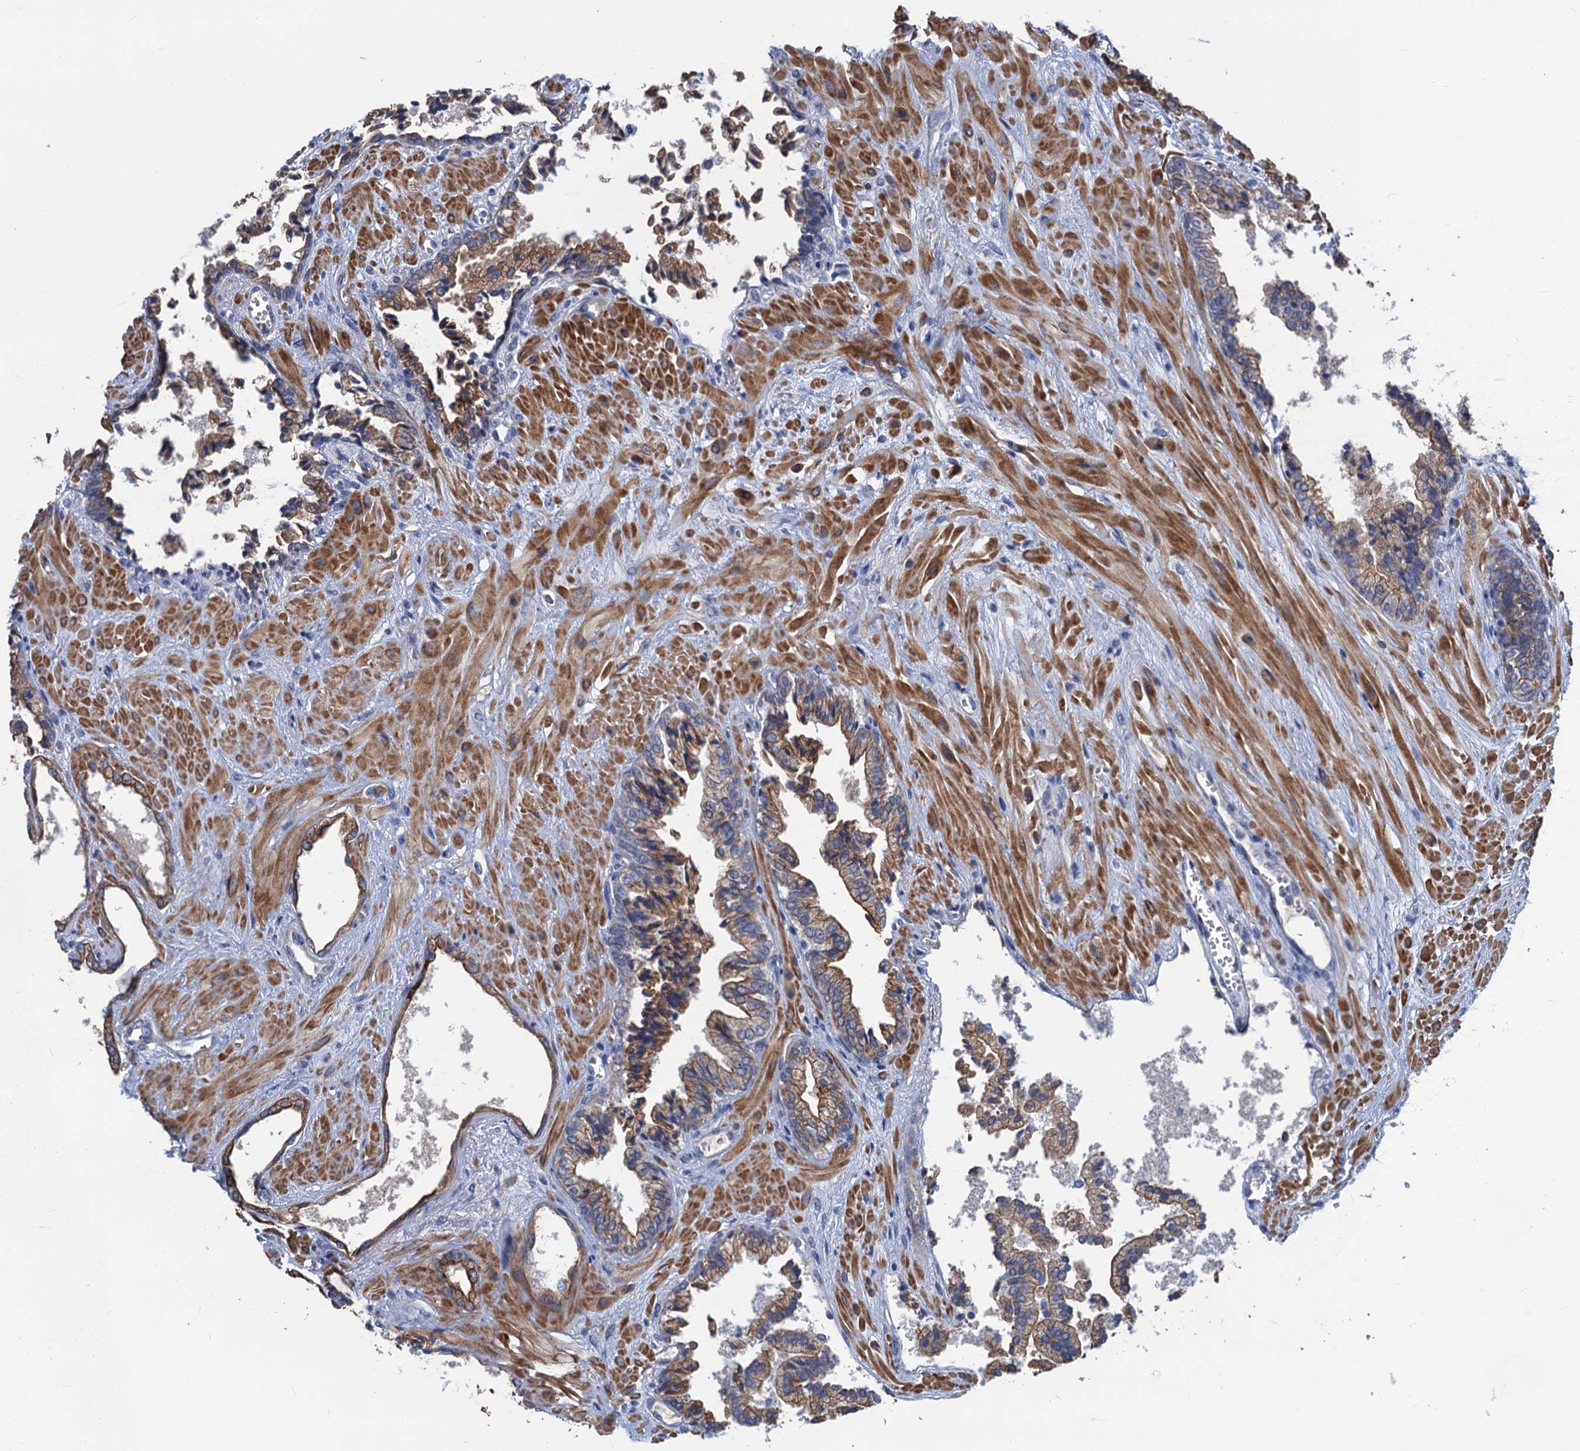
{"staining": {"intensity": "moderate", "quantity": ">75%", "location": "cytoplasmic/membranous"}, "tissue": "prostate cancer", "cell_type": "Tumor cells", "image_type": "cancer", "snomed": [{"axis": "morphology", "description": "Adenocarcinoma, High grade"}, {"axis": "topography", "description": "Prostate"}], "caption": "Human prostate high-grade adenocarcinoma stained with a protein marker exhibits moderate staining in tumor cells.", "gene": "SMCO3", "patient": {"sex": "male", "age": 71}}